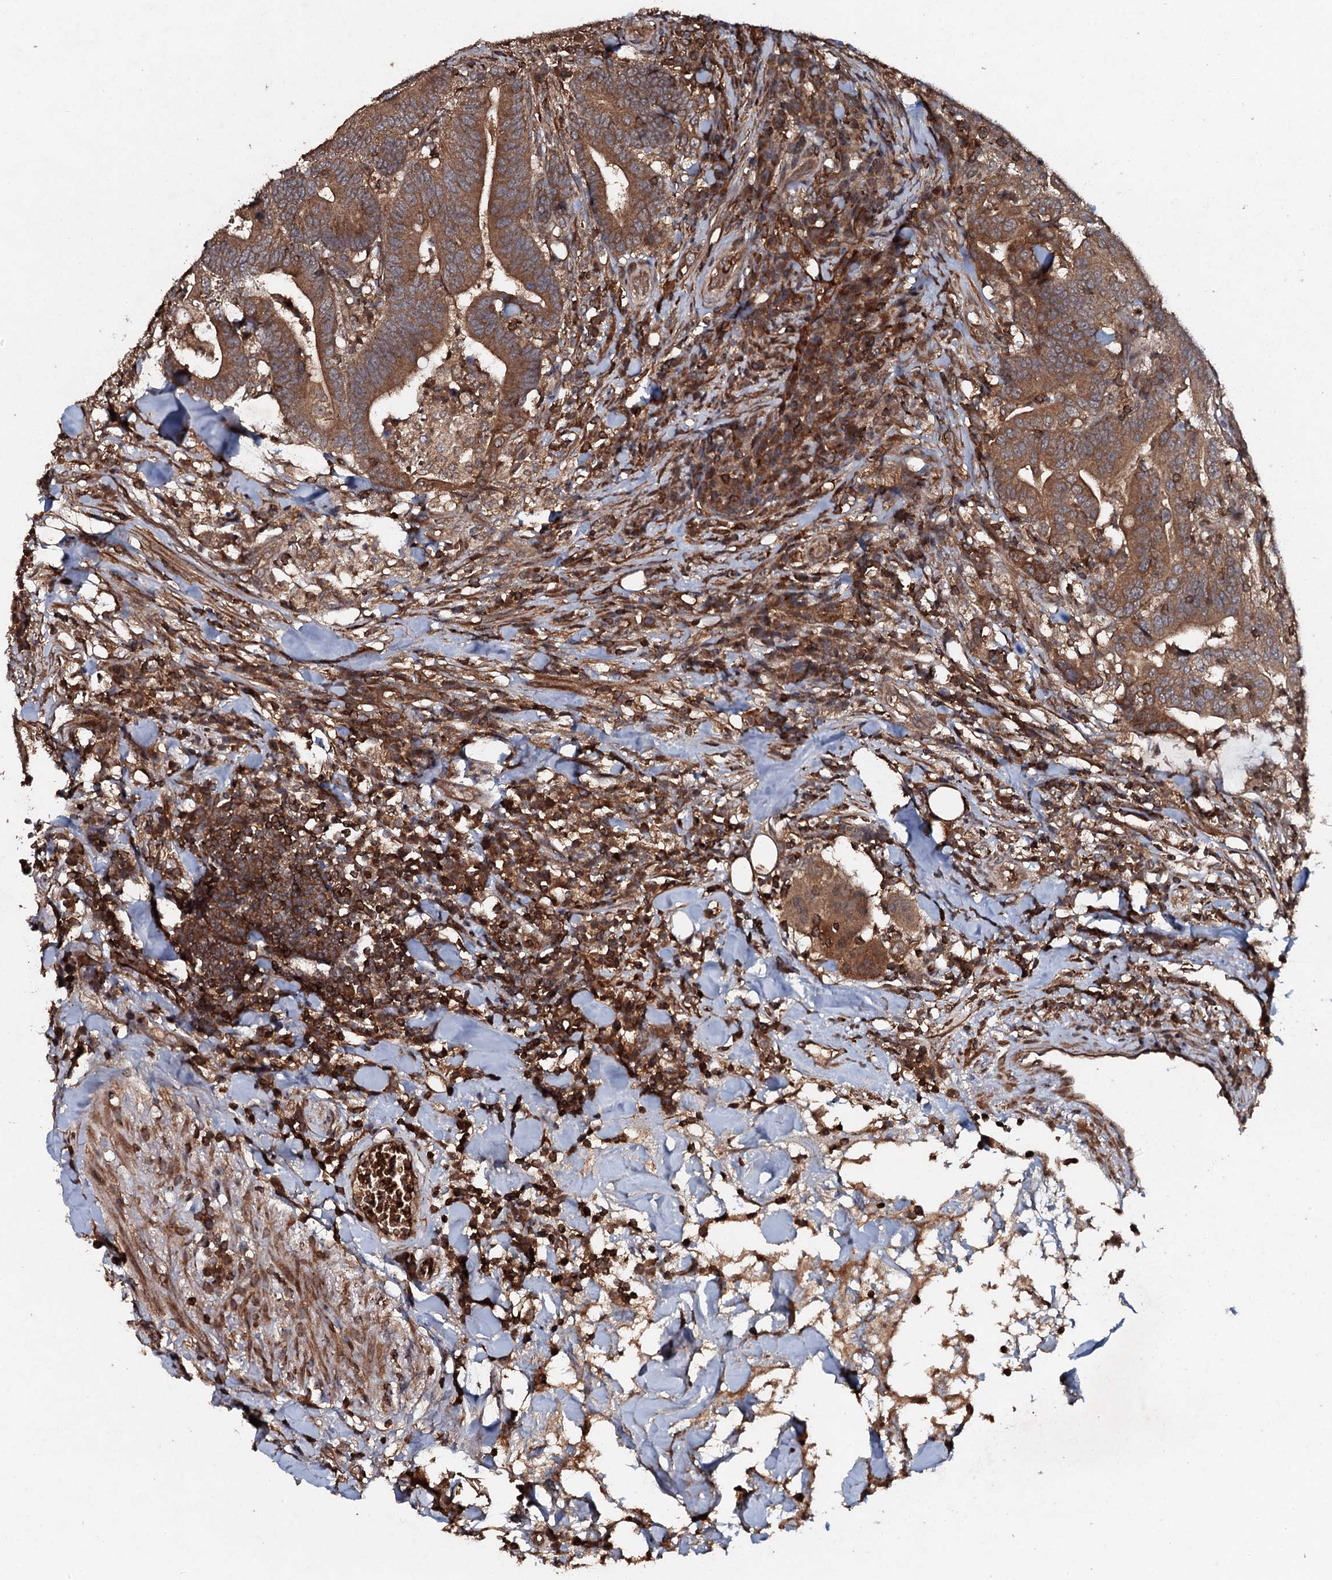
{"staining": {"intensity": "moderate", "quantity": ">75%", "location": "cytoplasmic/membranous"}, "tissue": "colorectal cancer", "cell_type": "Tumor cells", "image_type": "cancer", "snomed": [{"axis": "morphology", "description": "Adenocarcinoma, NOS"}, {"axis": "topography", "description": "Colon"}], "caption": "Immunohistochemistry (IHC) of colorectal cancer (adenocarcinoma) displays medium levels of moderate cytoplasmic/membranous positivity in approximately >75% of tumor cells. (Stains: DAB (3,3'-diaminobenzidine) in brown, nuclei in blue, Microscopy: brightfield microscopy at high magnification).", "gene": "ADGRG3", "patient": {"sex": "female", "age": 66}}